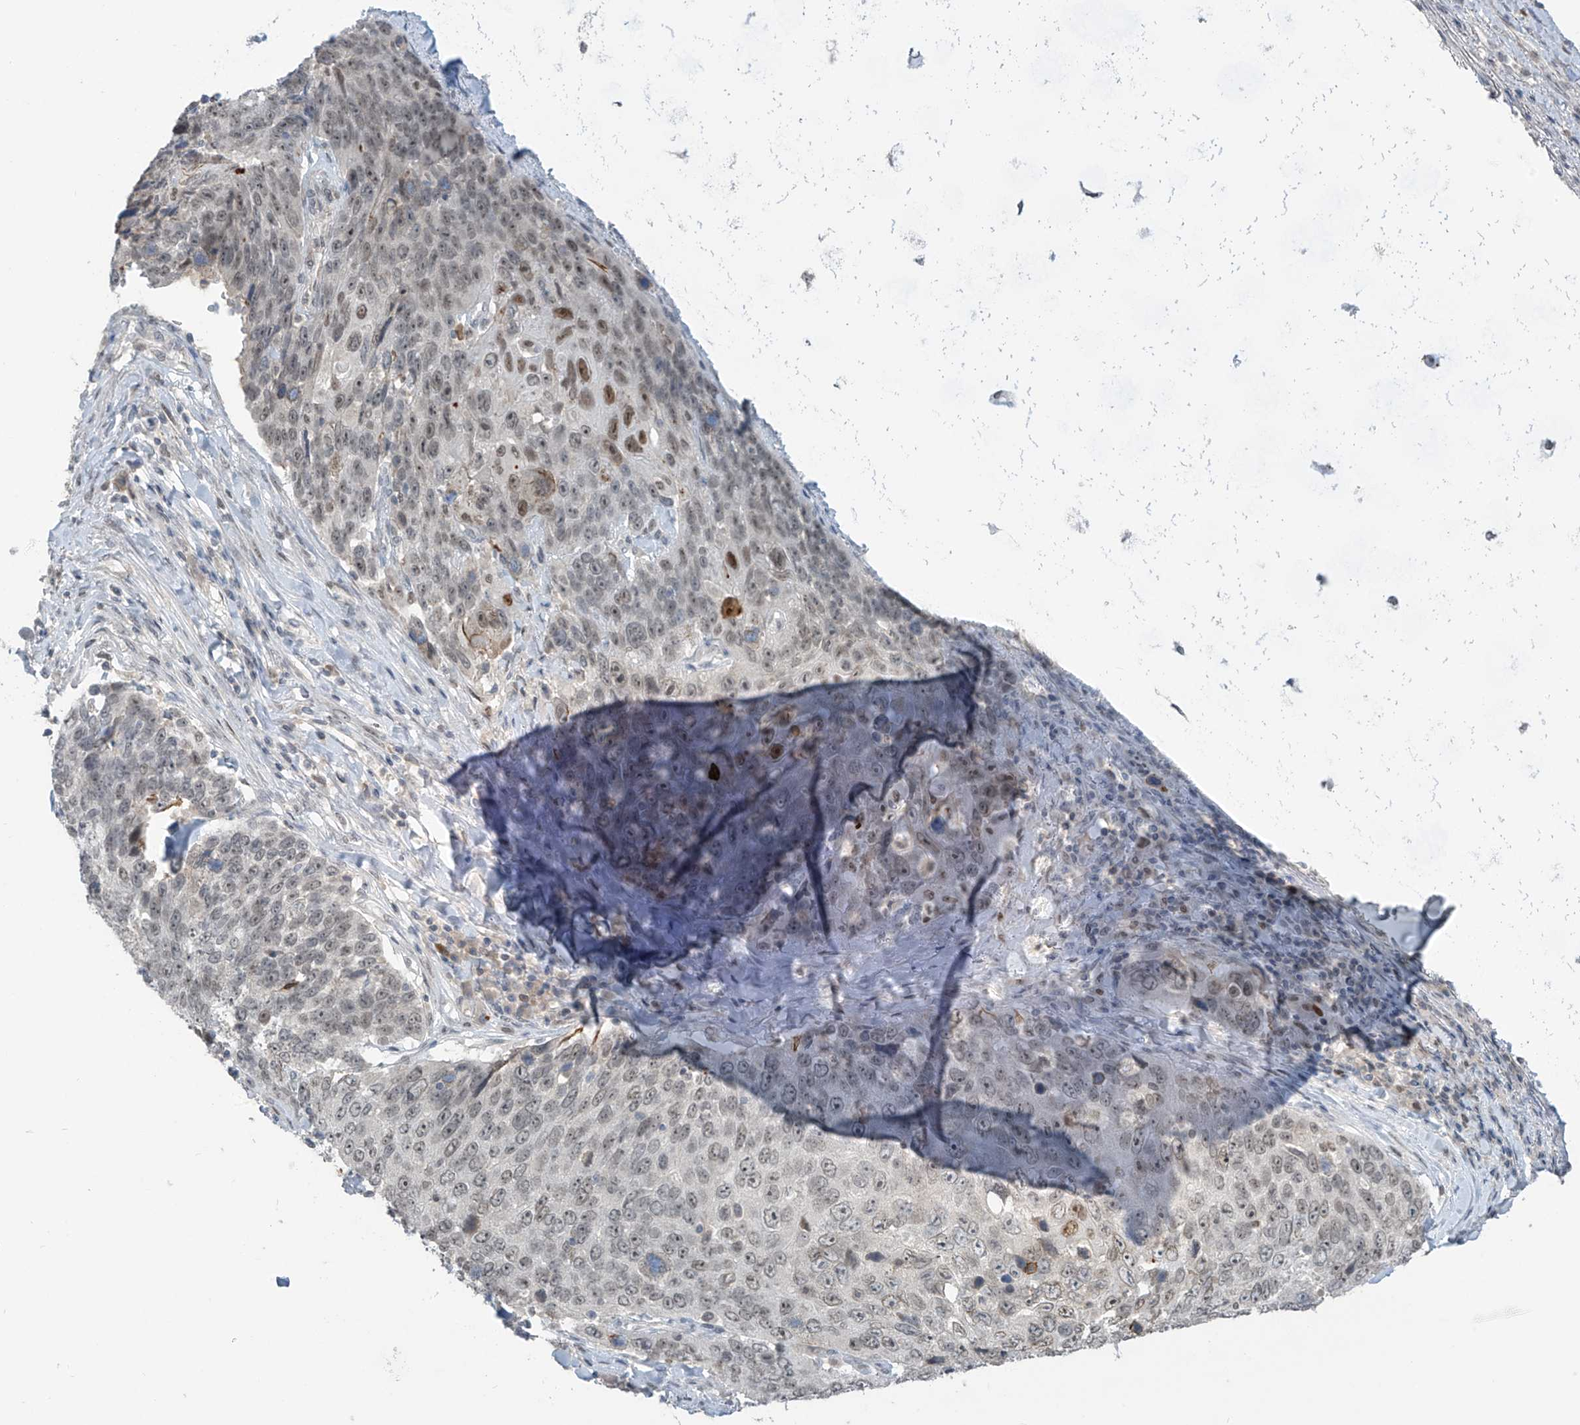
{"staining": {"intensity": "weak", "quantity": "<25%", "location": "nuclear"}, "tissue": "lung cancer", "cell_type": "Tumor cells", "image_type": "cancer", "snomed": [{"axis": "morphology", "description": "Squamous cell carcinoma, NOS"}, {"axis": "topography", "description": "Lung"}], "caption": "A high-resolution micrograph shows IHC staining of lung squamous cell carcinoma, which shows no significant staining in tumor cells. The staining was performed using DAB to visualize the protein expression in brown, while the nuclei were stained in blue with hematoxylin (Magnification: 20x).", "gene": "METAP1D", "patient": {"sex": "male", "age": 66}}